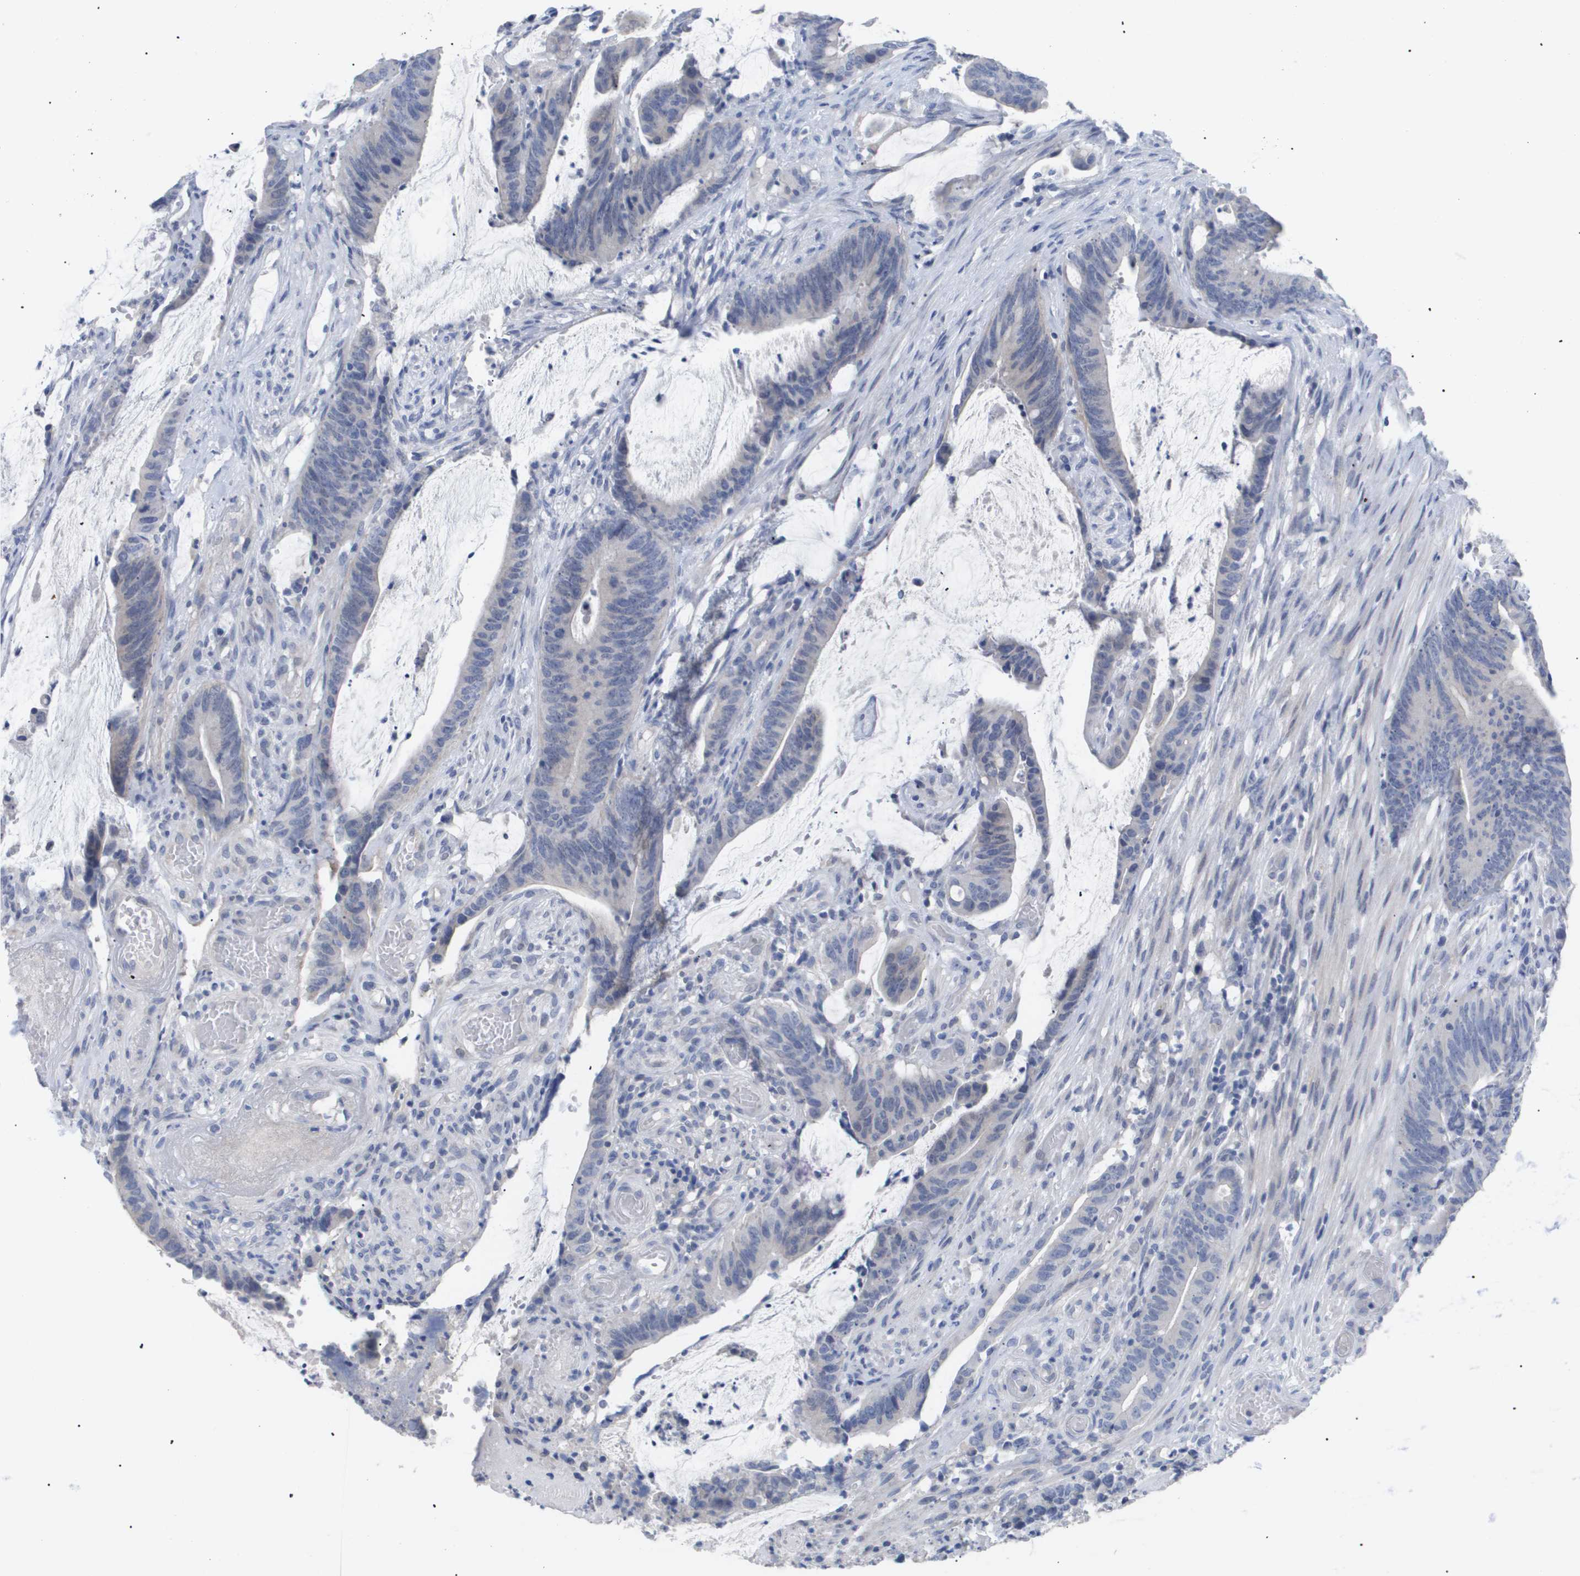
{"staining": {"intensity": "negative", "quantity": "none", "location": "none"}, "tissue": "colorectal cancer", "cell_type": "Tumor cells", "image_type": "cancer", "snomed": [{"axis": "morphology", "description": "Adenocarcinoma, NOS"}, {"axis": "topography", "description": "Rectum"}], "caption": "Human colorectal adenocarcinoma stained for a protein using immunohistochemistry (IHC) shows no expression in tumor cells.", "gene": "CAV3", "patient": {"sex": "female", "age": 66}}